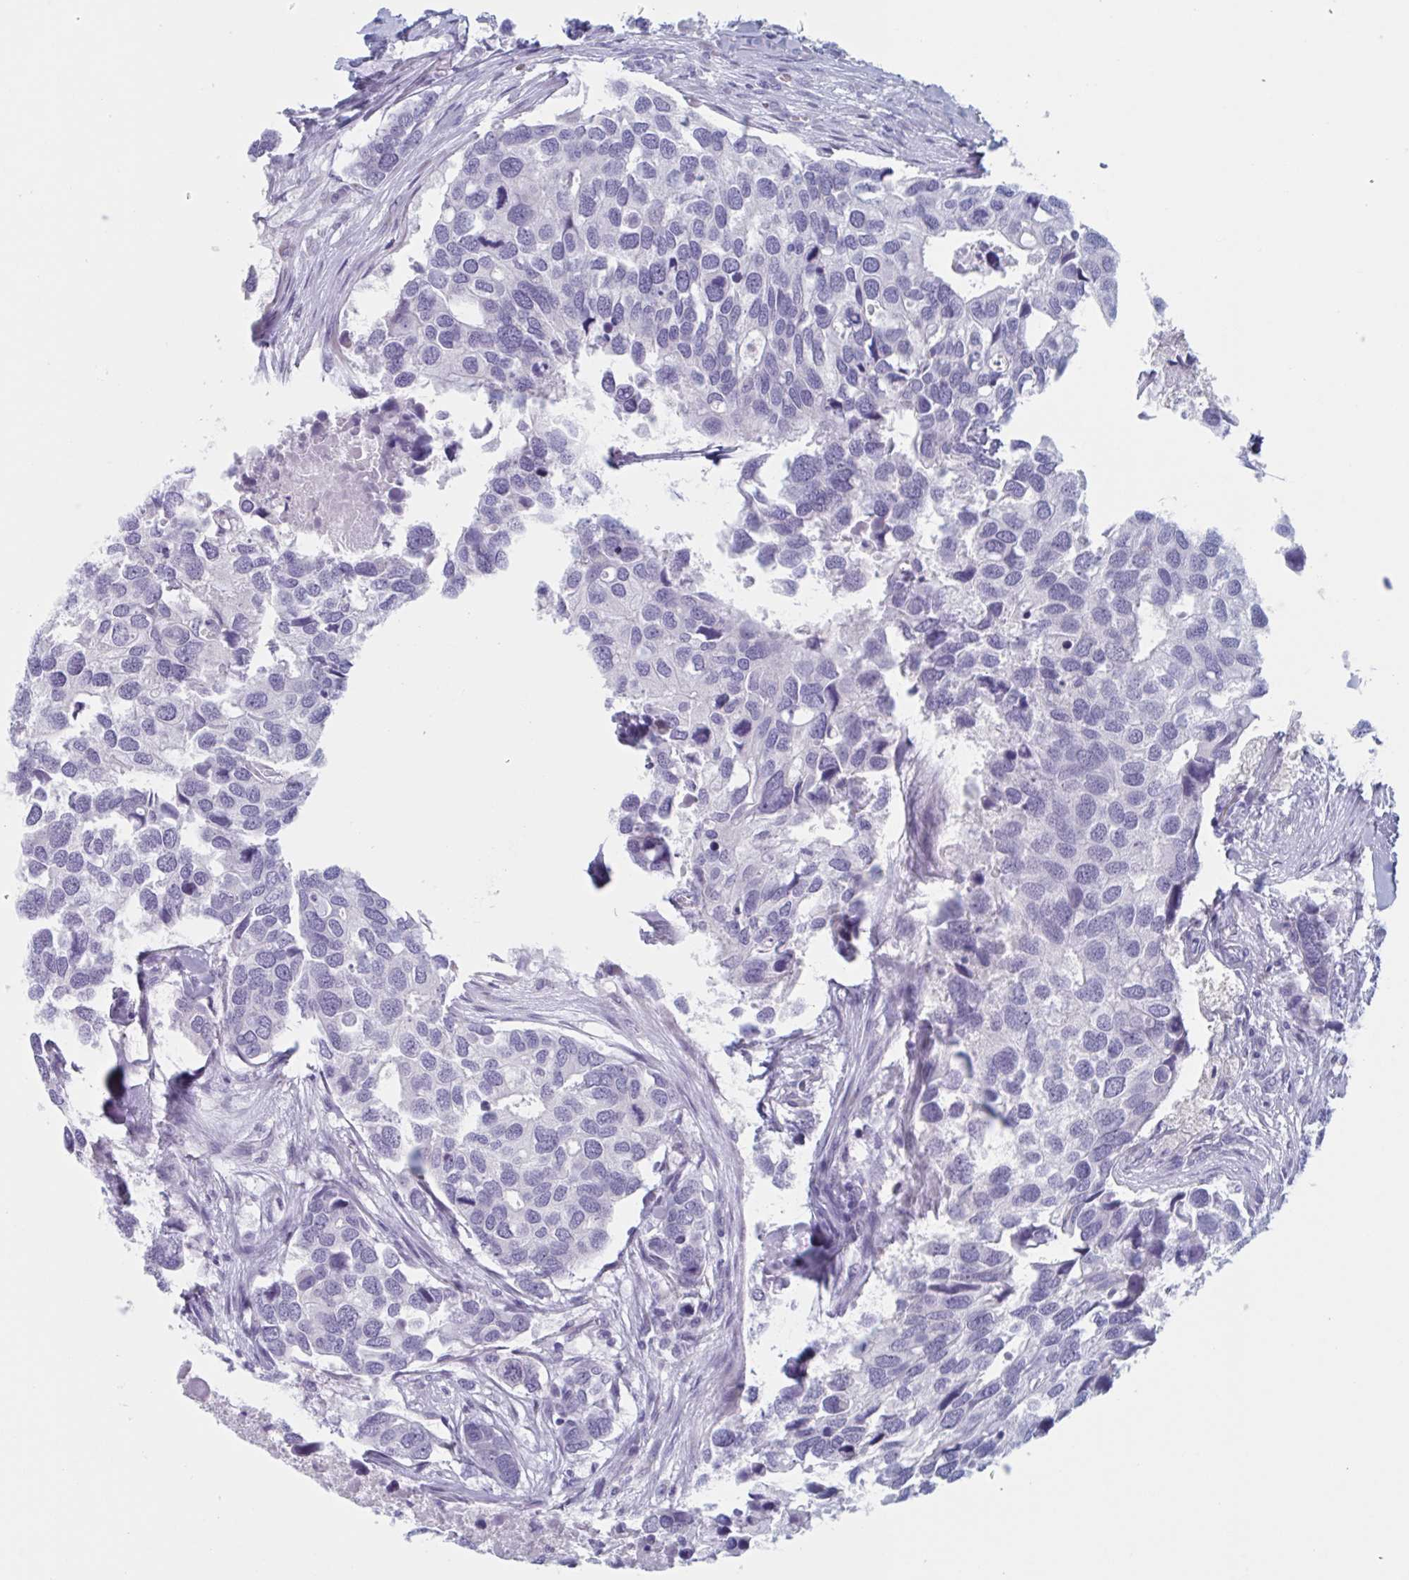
{"staining": {"intensity": "negative", "quantity": "none", "location": "none"}, "tissue": "breast cancer", "cell_type": "Tumor cells", "image_type": "cancer", "snomed": [{"axis": "morphology", "description": "Duct carcinoma"}, {"axis": "topography", "description": "Breast"}], "caption": "Image shows no protein staining in tumor cells of breast cancer tissue.", "gene": "HSD11B2", "patient": {"sex": "female", "age": 83}}